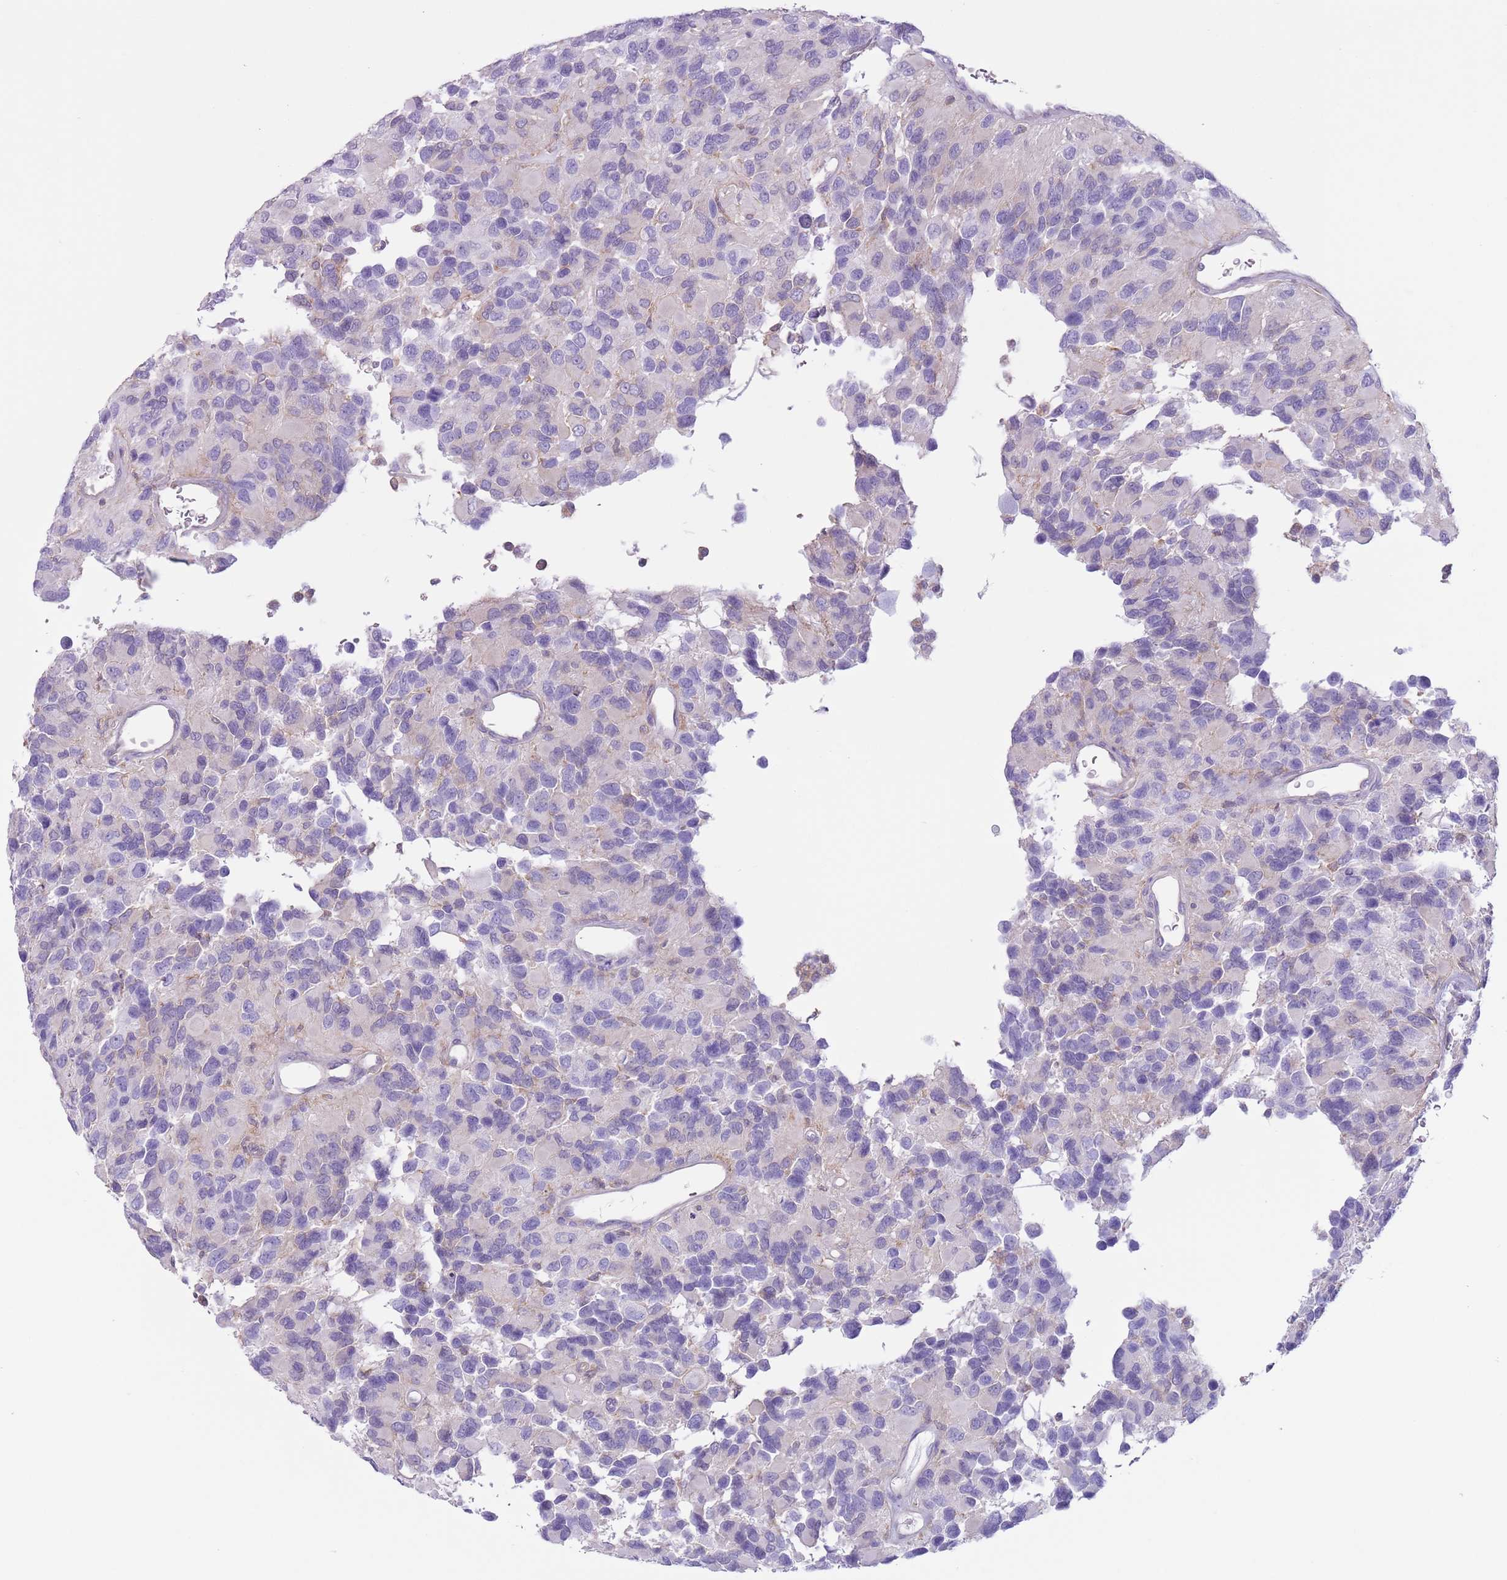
{"staining": {"intensity": "negative", "quantity": "none", "location": "none"}, "tissue": "glioma", "cell_type": "Tumor cells", "image_type": "cancer", "snomed": [{"axis": "morphology", "description": "Glioma, malignant, High grade"}, {"axis": "topography", "description": "Brain"}], "caption": "Immunohistochemistry image of neoplastic tissue: human malignant glioma (high-grade) stained with DAB (3,3'-diaminobenzidine) exhibits no significant protein positivity in tumor cells.", "gene": "RBP3", "patient": {"sex": "male", "age": 77}}